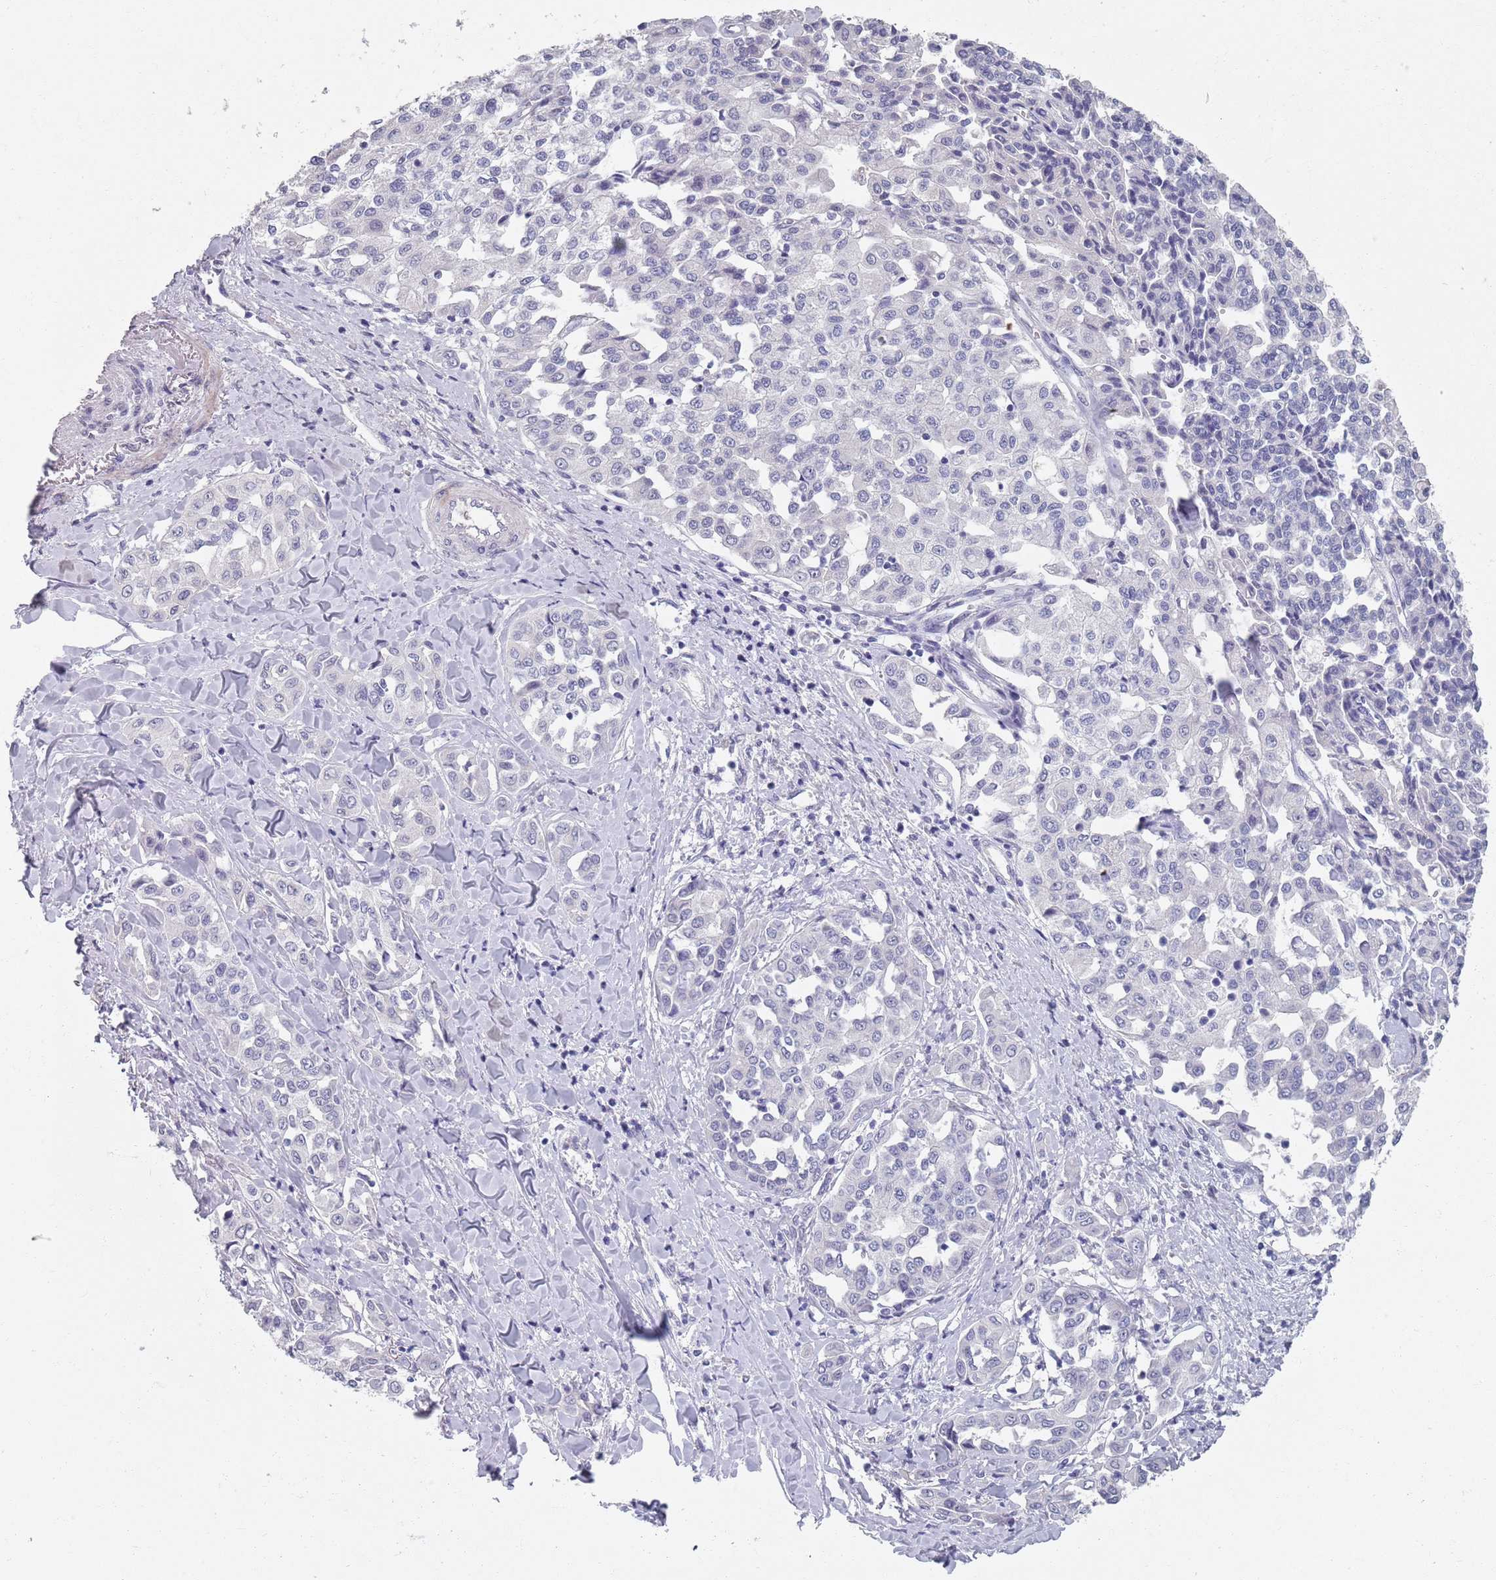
{"staining": {"intensity": "negative", "quantity": "none", "location": "none"}, "tissue": "liver cancer", "cell_type": "Tumor cells", "image_type": "cancer", "snomed": [{"axis": "morphology", "description": "Cholangiocarcinoma"}, {"axis": "topography", "description": "Liver"}], "caption": "The image demonstrates no staining of tumor cells in liver cancer (cholangiocarcinoma).", "gene": "SAMD1", "patient": {"sex": "female", "age": 77}}